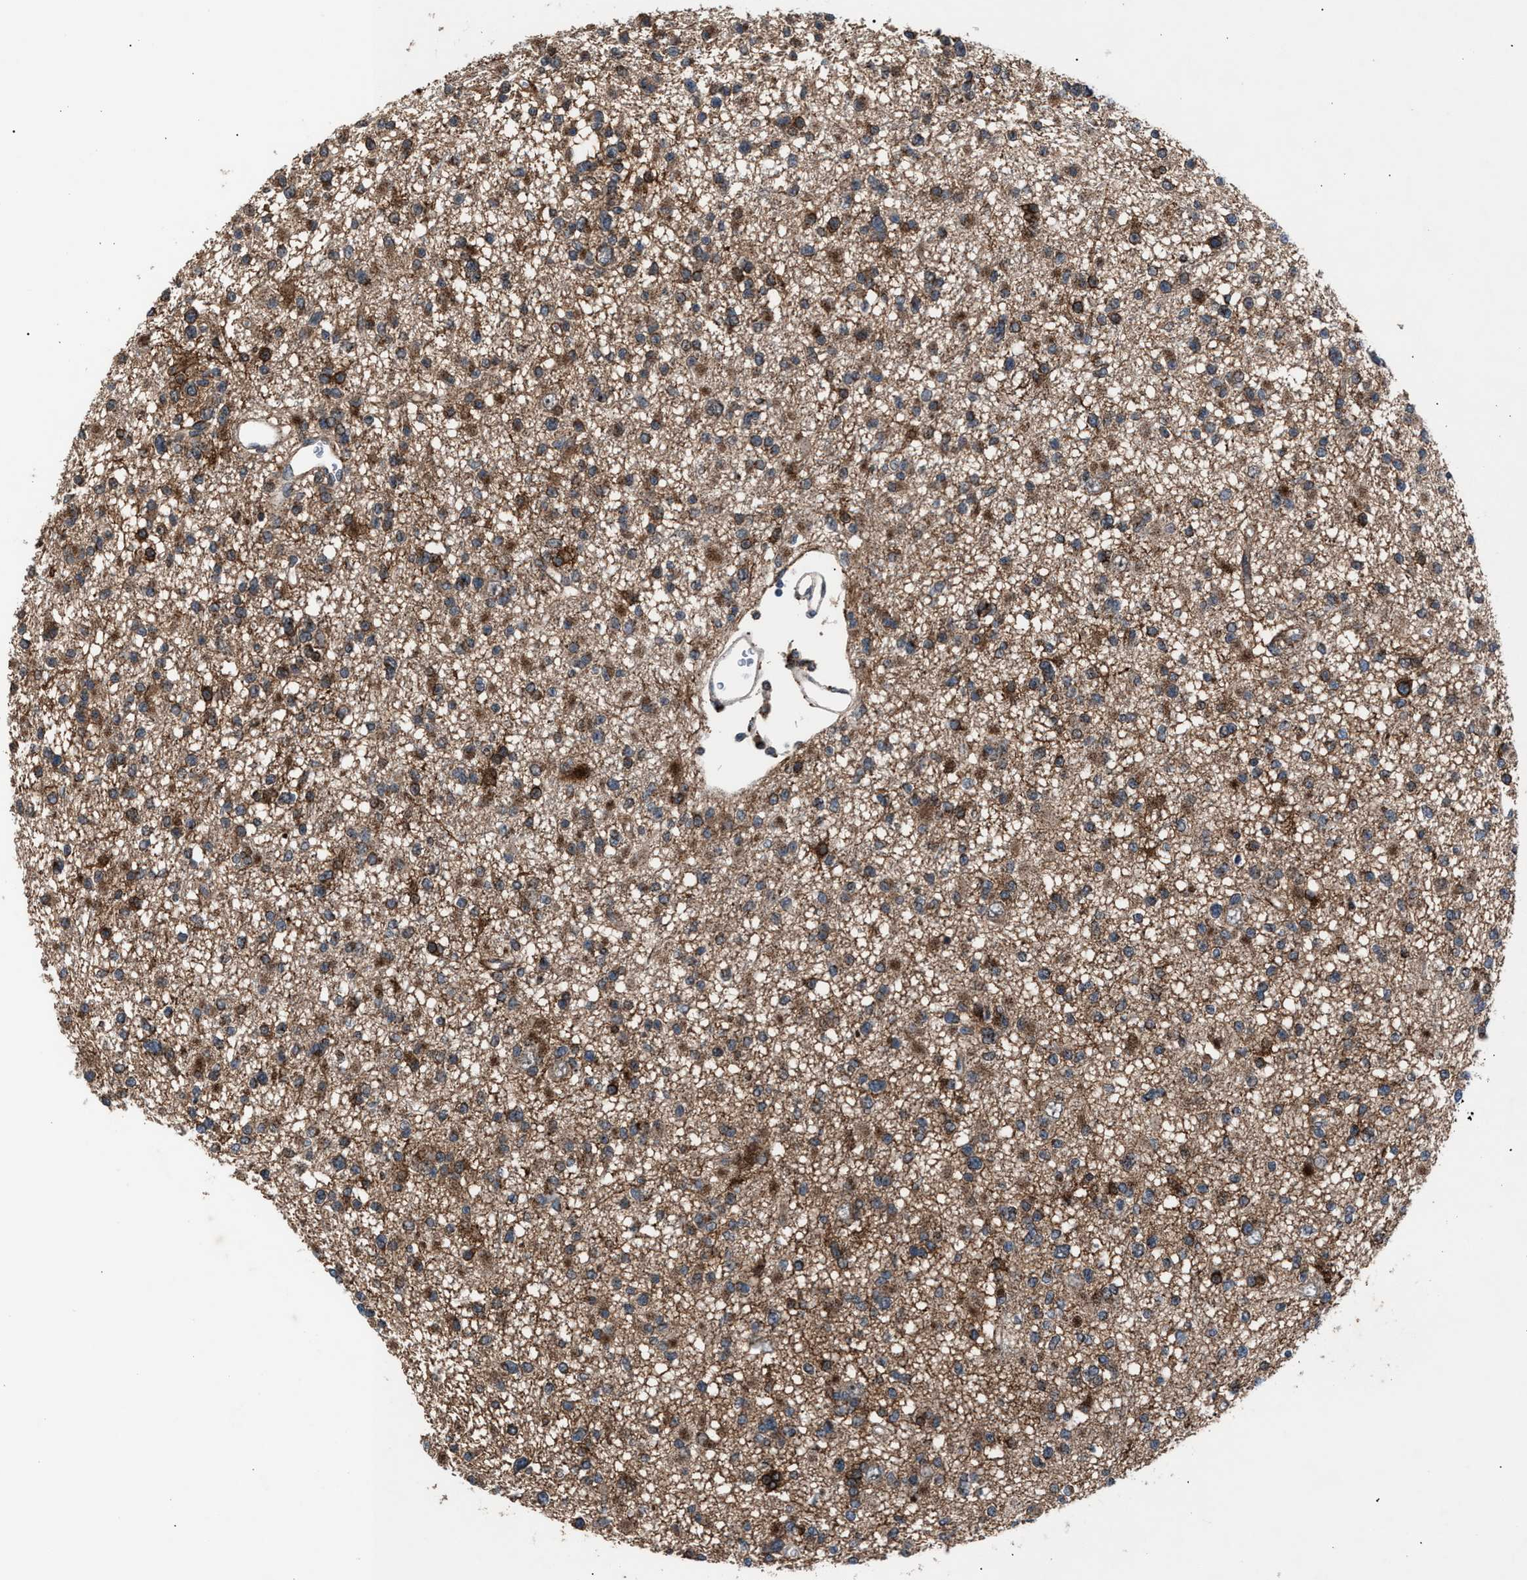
{"staining": {"intensity": "moderate", "quantity": ">75%", "location": "cytoplasmic/membranous"}, "tissue": "glioma", "cell_type": "Tumor cells", "image_type": "cancer", "snomed": [{"axis": "morphology", "description": "Glioma, malignant, Low grade"}, {"axis": "topography", "description": "Brain"}], "caption": "Protein analysis of low-grade glioma (malignant) tissue demonstrates moderate cytoplasmic/membranous expression in approximately >75% of tumor cells.", "gene": "HSD17B4", "patient": {"sex": "female", "age": 22}}